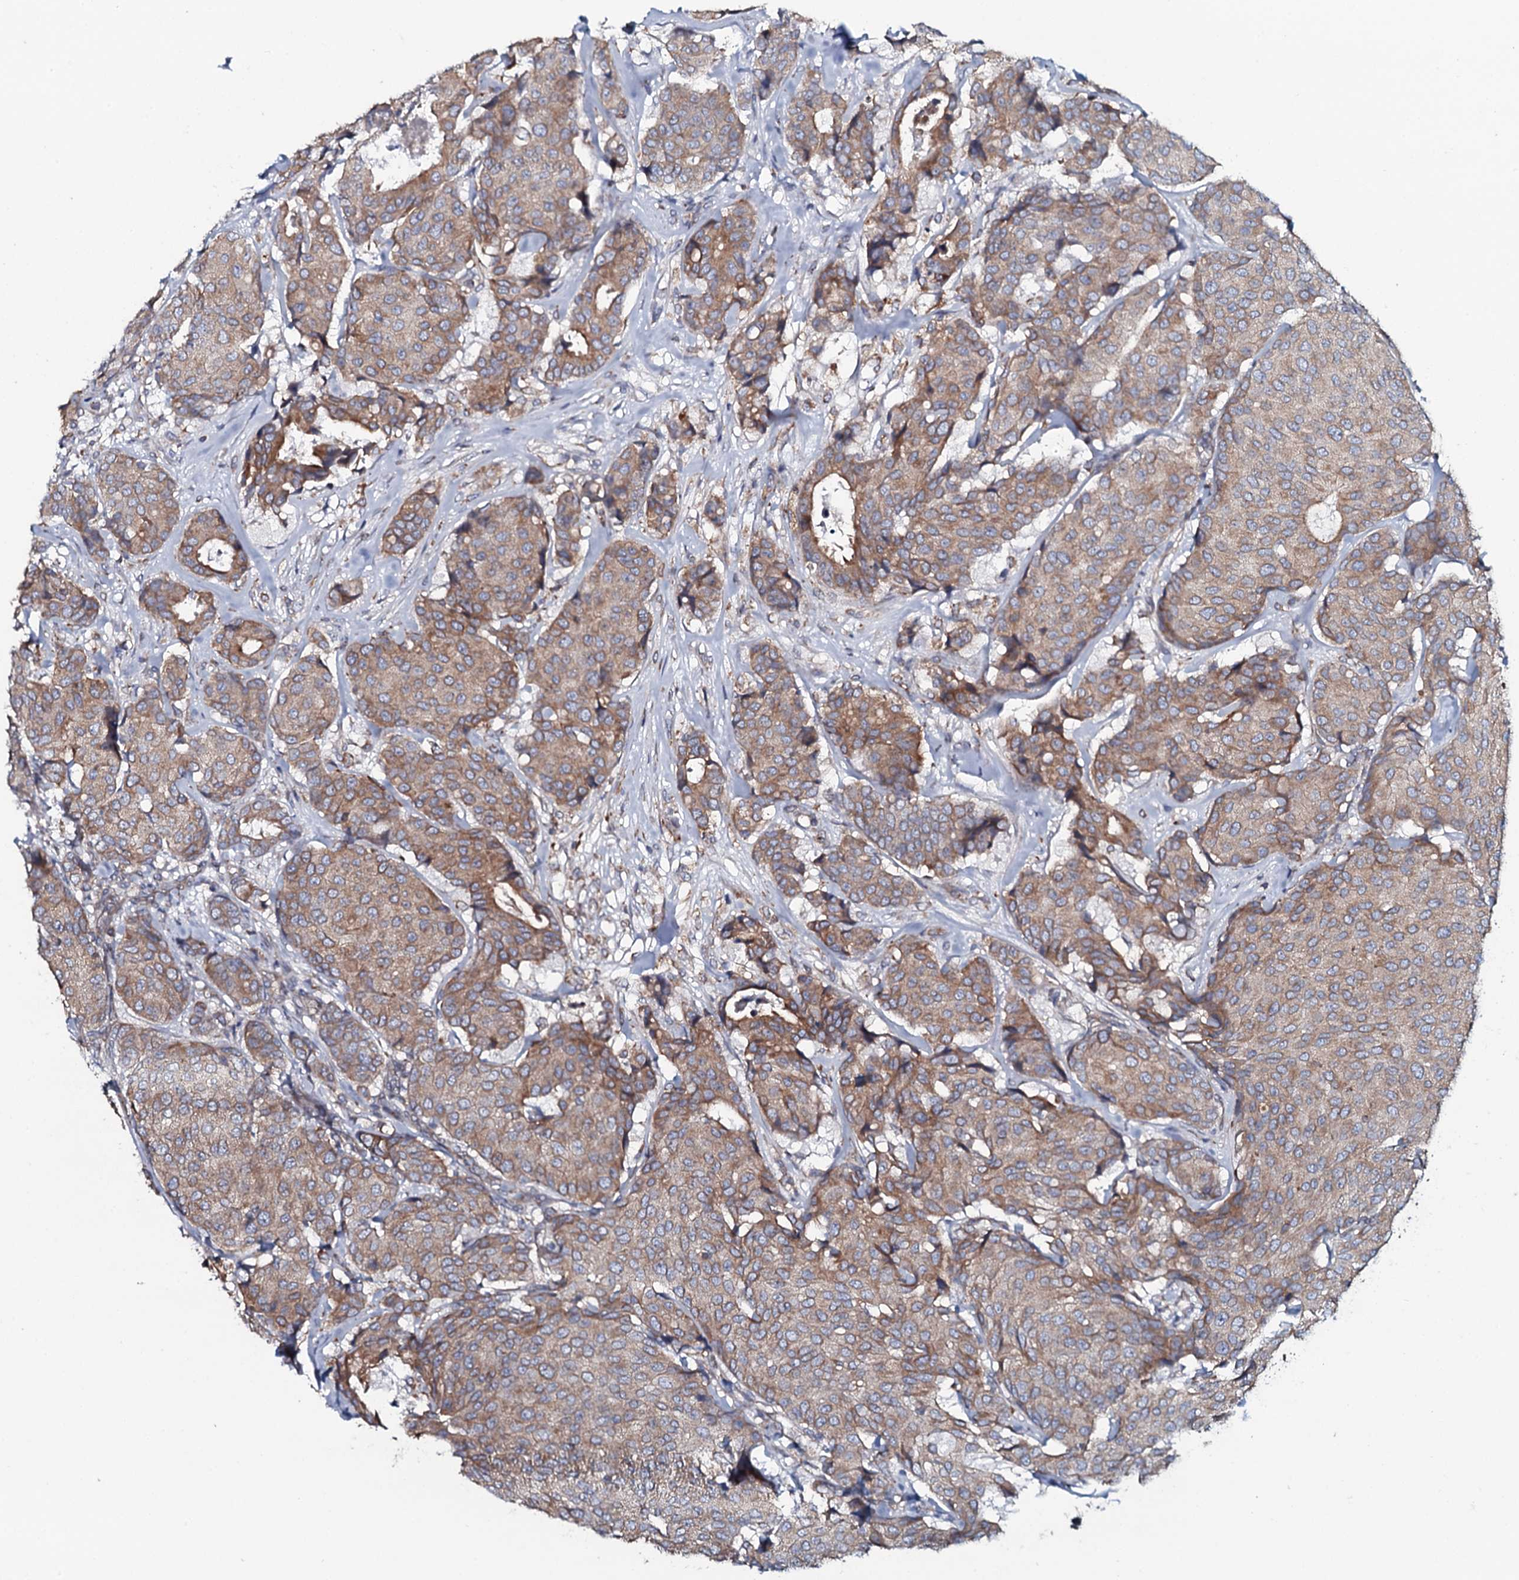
{"staining": {"intensity": "moderate", "quantity": "25%-75%", "location": "cytoplasmic/membranous"}, "tissue": "breast cancer", "cell_type": "Tumor cells", "image_type": "cancer", "snomed": [{"axis": "morphology", "description": "Duct carcinoma"}, {"axis": "topography", "description": "Breast"}], "caption": "Breast cancer tissue displays moderate cytoplasmic/membranous staining in approximately 25%-75% of tumor cells", "gene": "TMEM151A", "patient": {"sex": "female", "age": 75}}